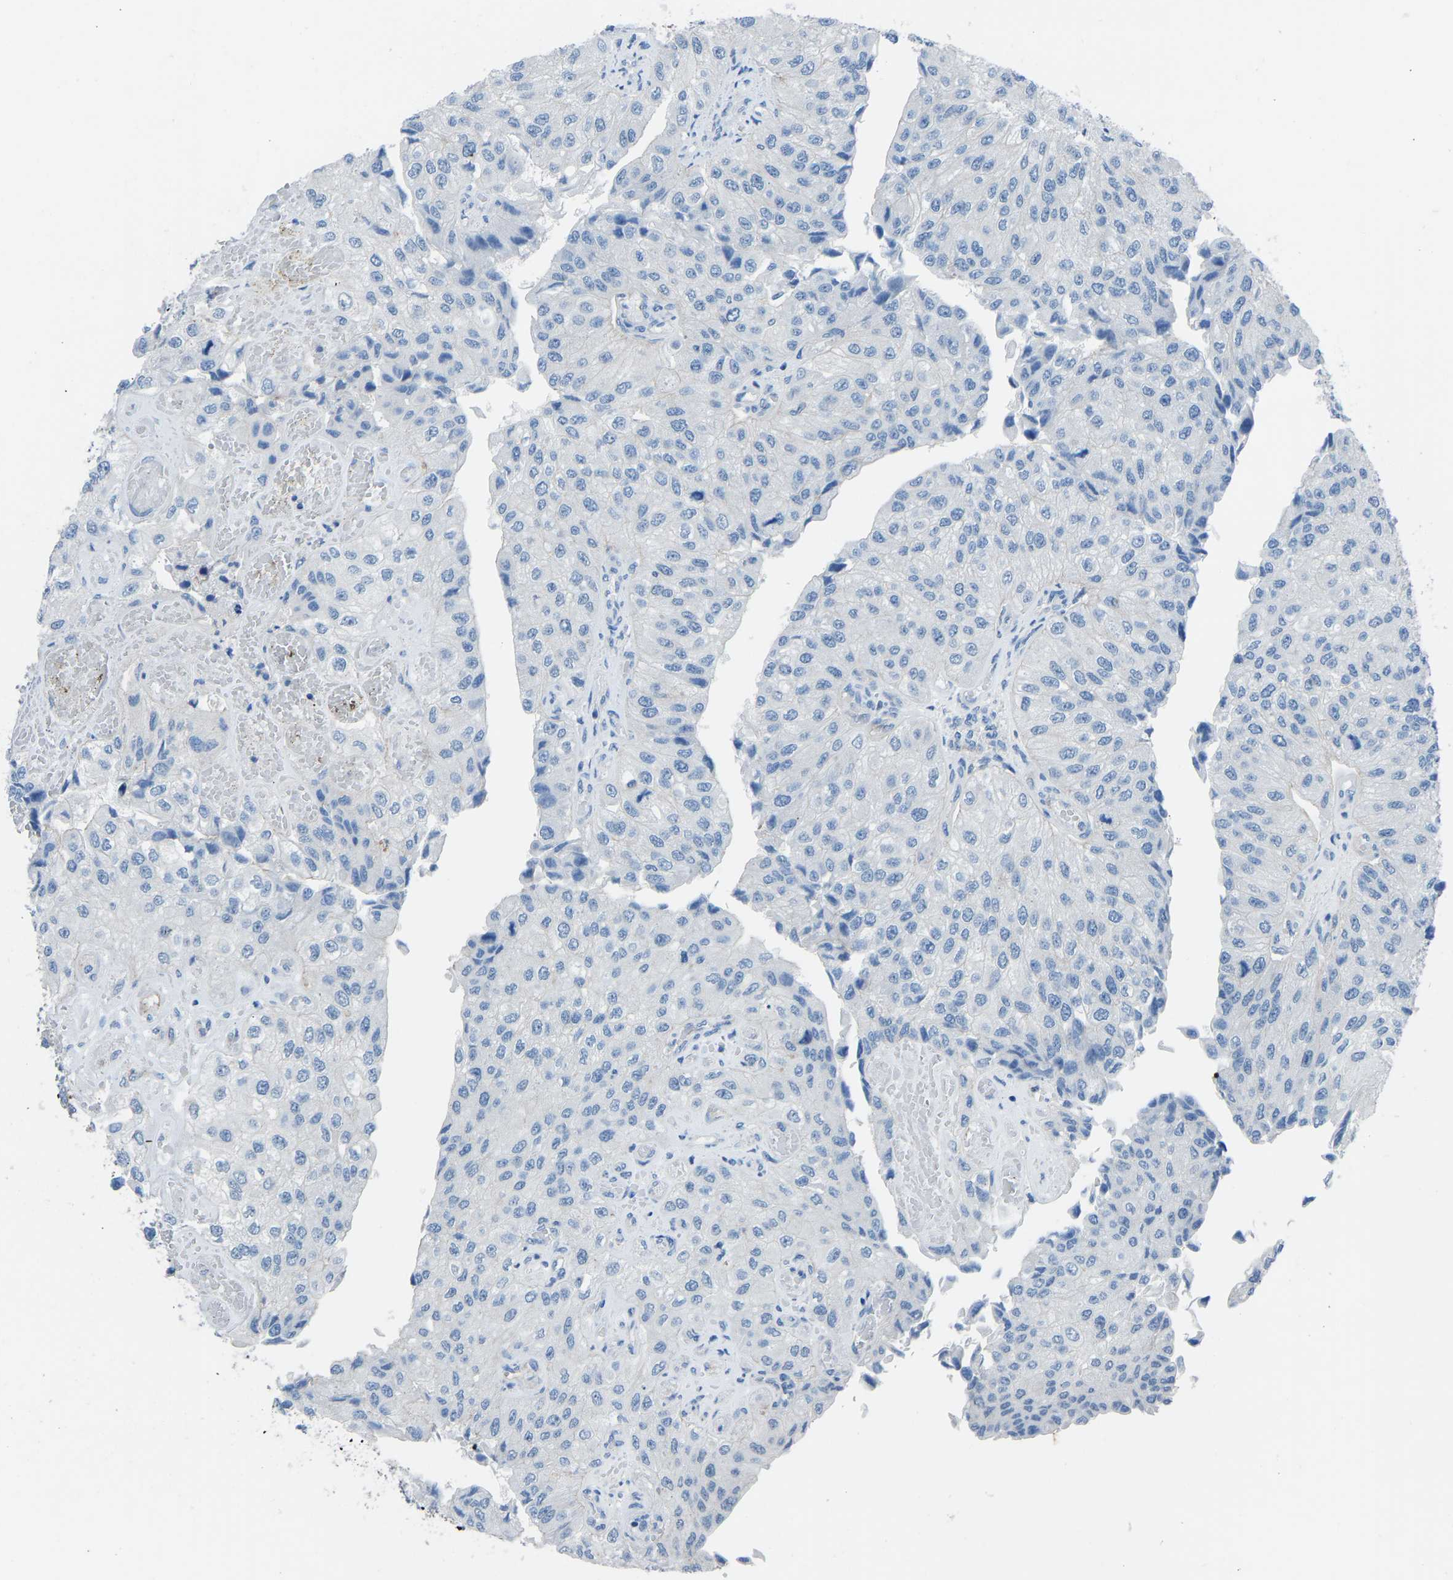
{"staining": {"intensity": "negative", "quantity": "none", "location": "none"}, "tissue": "urothelial cancer", "cell_type": "Tumor cells", "image_type": "cancer", "snomed": [{"axis": "morphology", "description": "Urothelial carcinoma, High grade"}, {"axis": "topography", "description": "Kidney"}, {"axis": "topography", "description": "Urinary bladder"}], "caption": "Protein analysis of urothelial carcinoma (high-grade) reveals no significant staining in tumor cells.", "gene": "MYH10", "patient": {"sex": "male", "age": 77}}